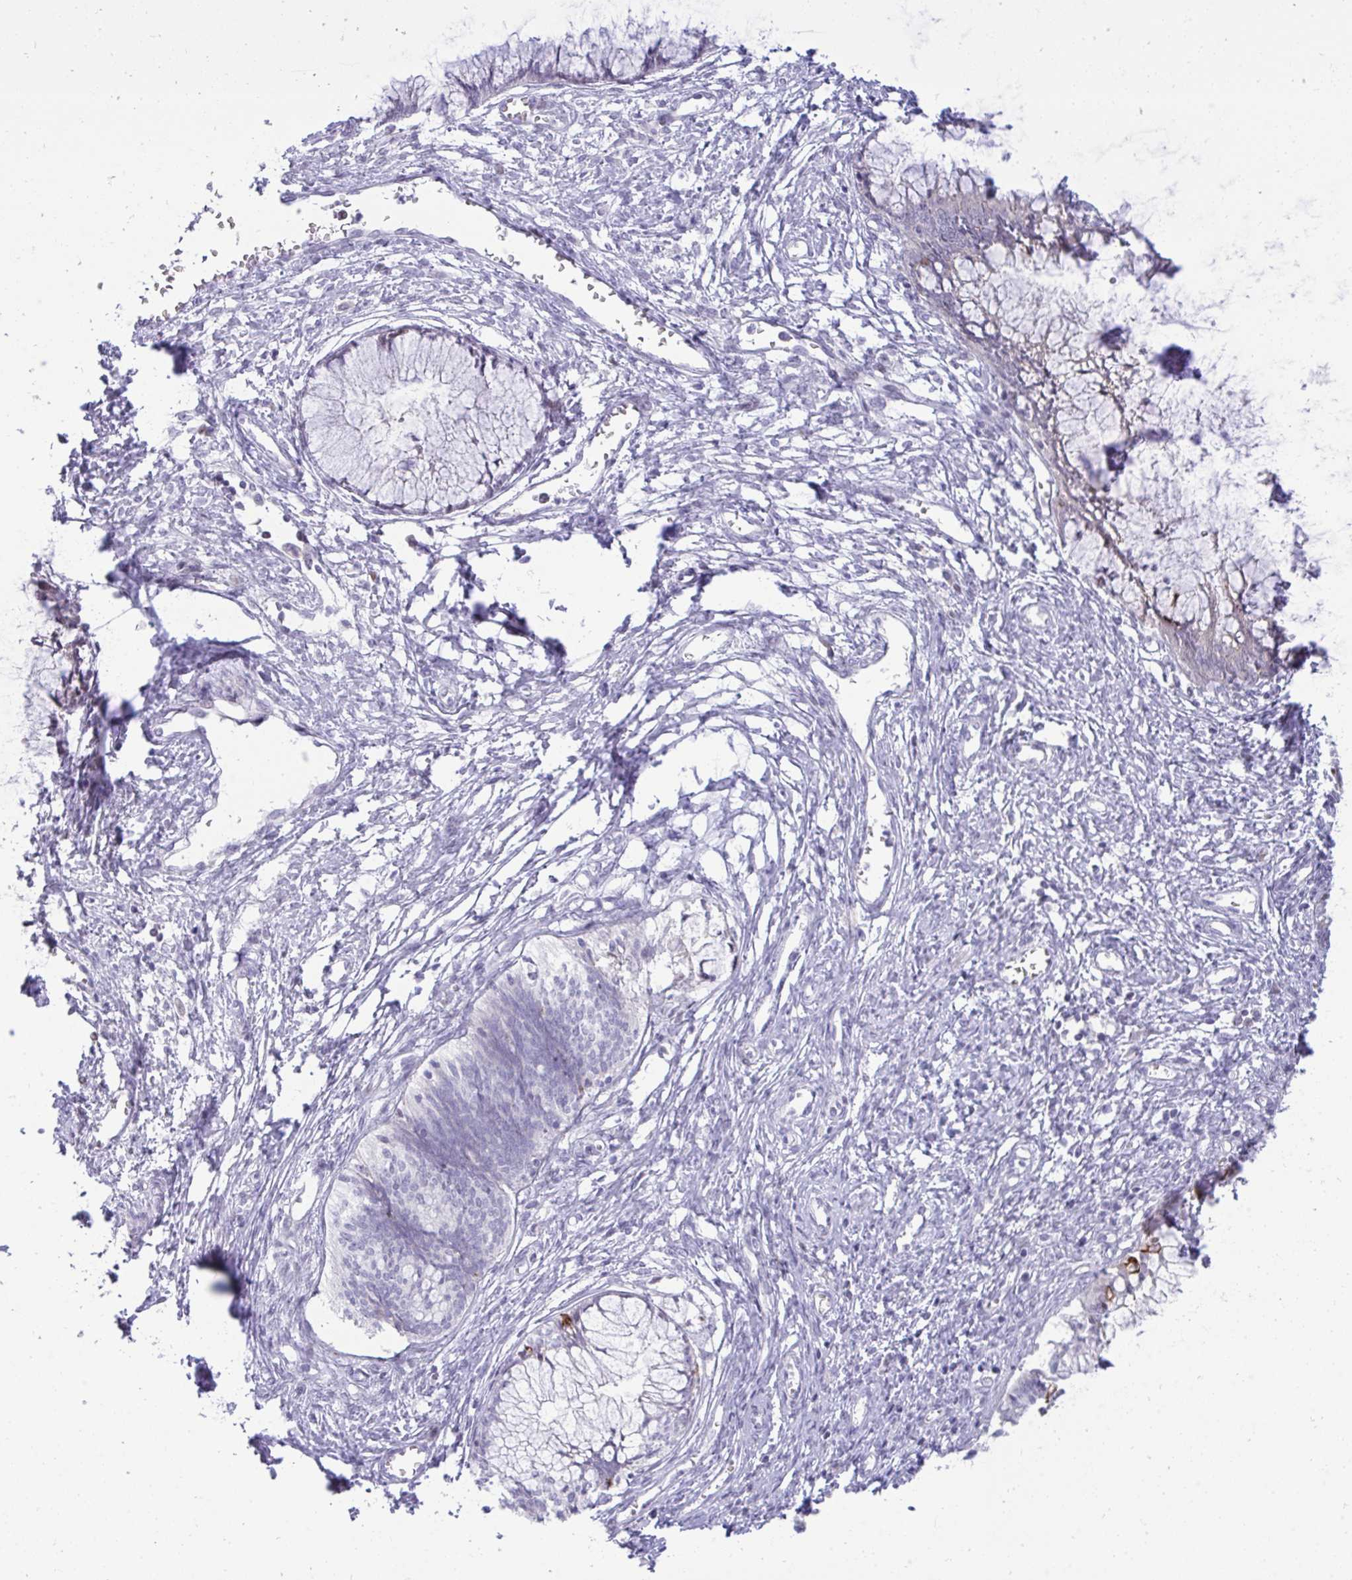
{"staining": {"intensity": "negative", "quantity": "none", "location": "none"}, "tissue": "cervical cancer", "cell_type": "Tumor cells", "image_type": "cancer", "snomed": [{"axis": "morphology", "description": "Adenocarcinoma, NOS"}, {"axis": "topography", "description": "Cervix"}], "caption": "Immunohistochemical staining of human cervical cancer (adenocarcinoma) demonstrates no significant expression in tumor cells.", "gene": "EPOP", "patient": {"sex": "female", "age": 44}}